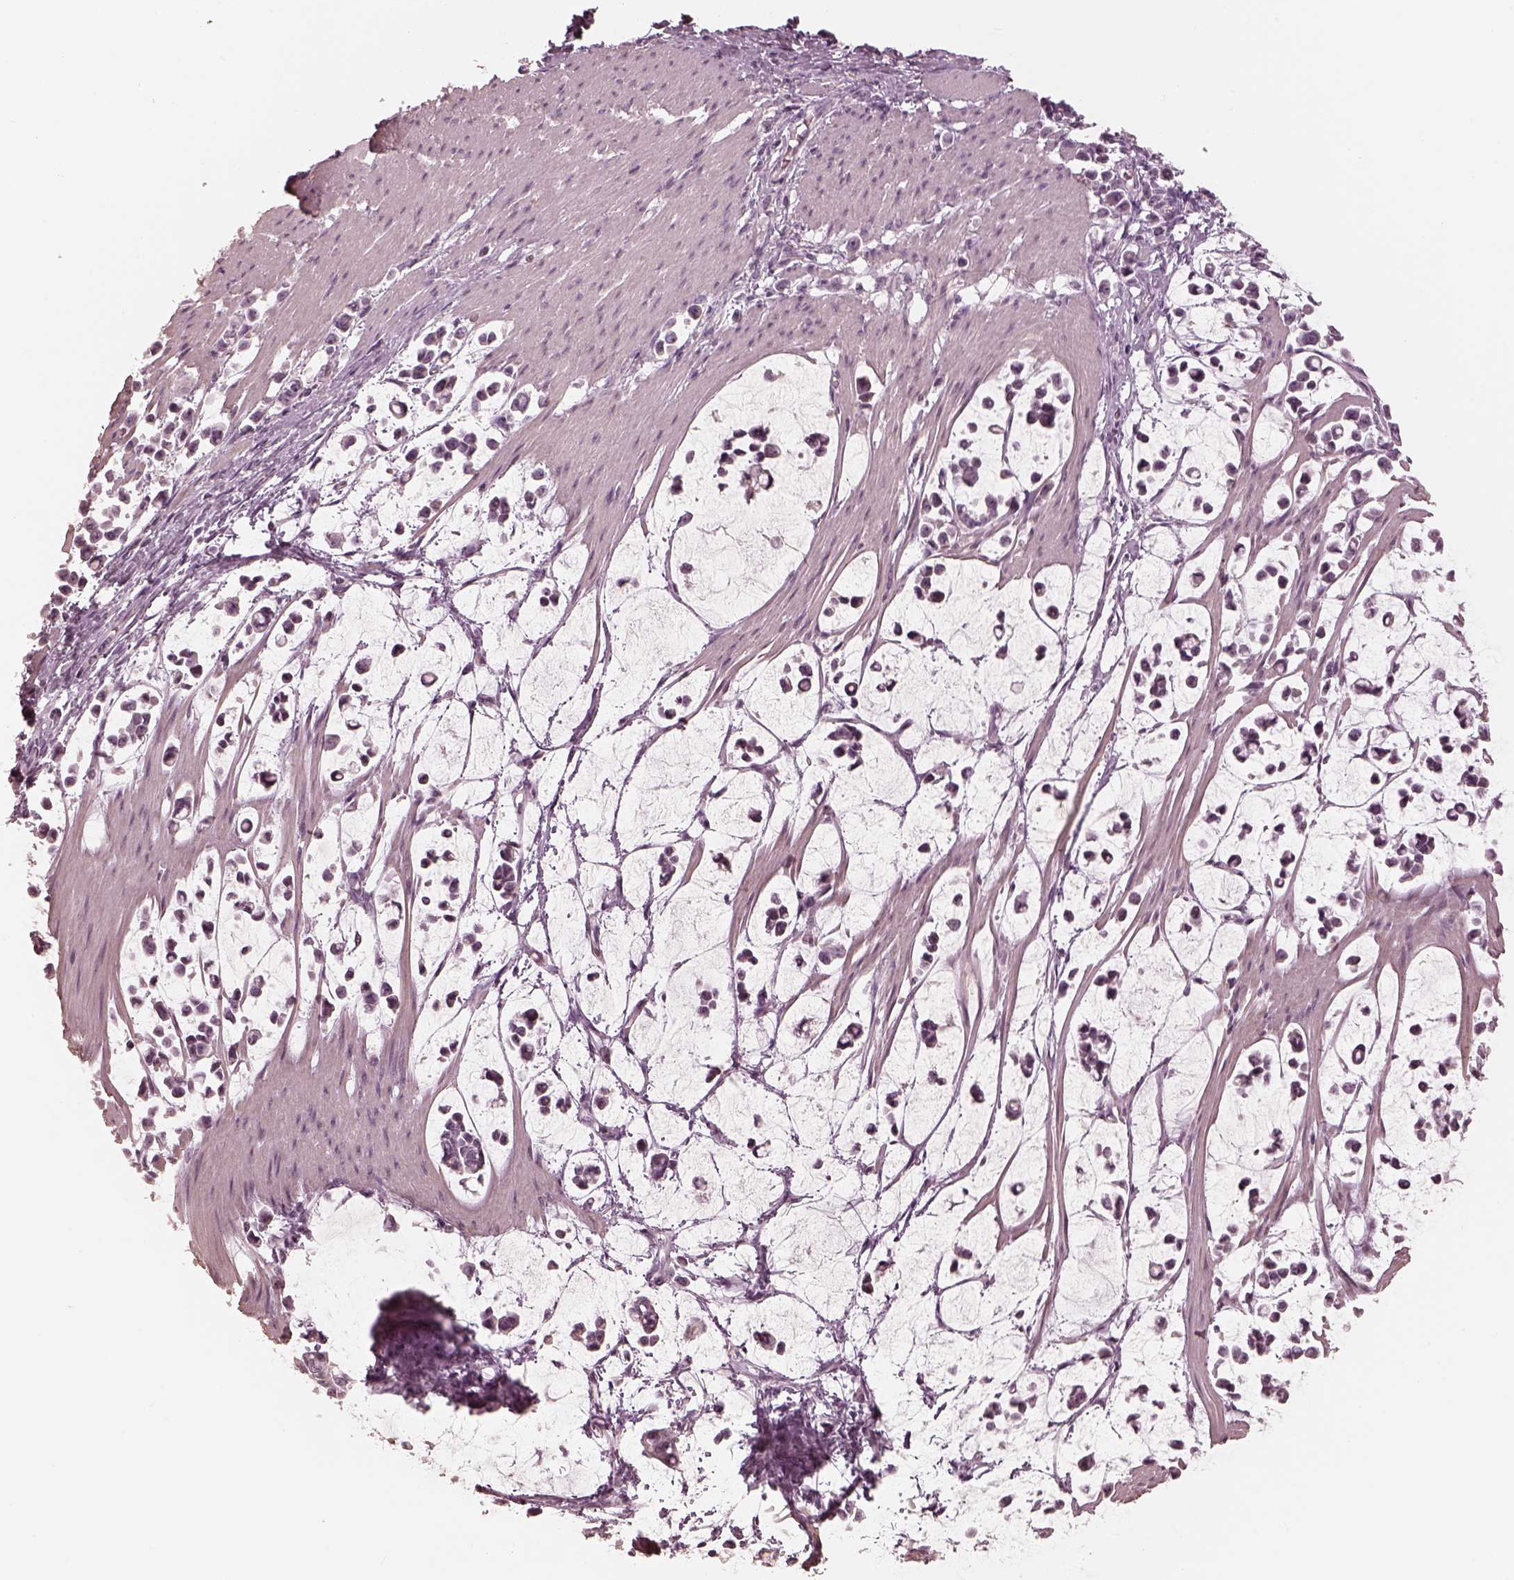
{"staining": {"intensity": "negative", "quantity": "none", "location": "none"}, "tissue": "stomach cancer", "cell_type": "Tumor cells", "image_type": "cancer", "snomed": [{"axis": "morphology", "description": "Adenocarcinoma, NOS"}, {"axis": "topography", "description": "Stomach"}], "caption": "Immunohistochemistry (IHC) micrograph of stomach cancer stained for a protein (brown), which reveals no positivity in tumor cells.", "gene": "ADRB3", "patient": {"sex": "male", "age": 82}}